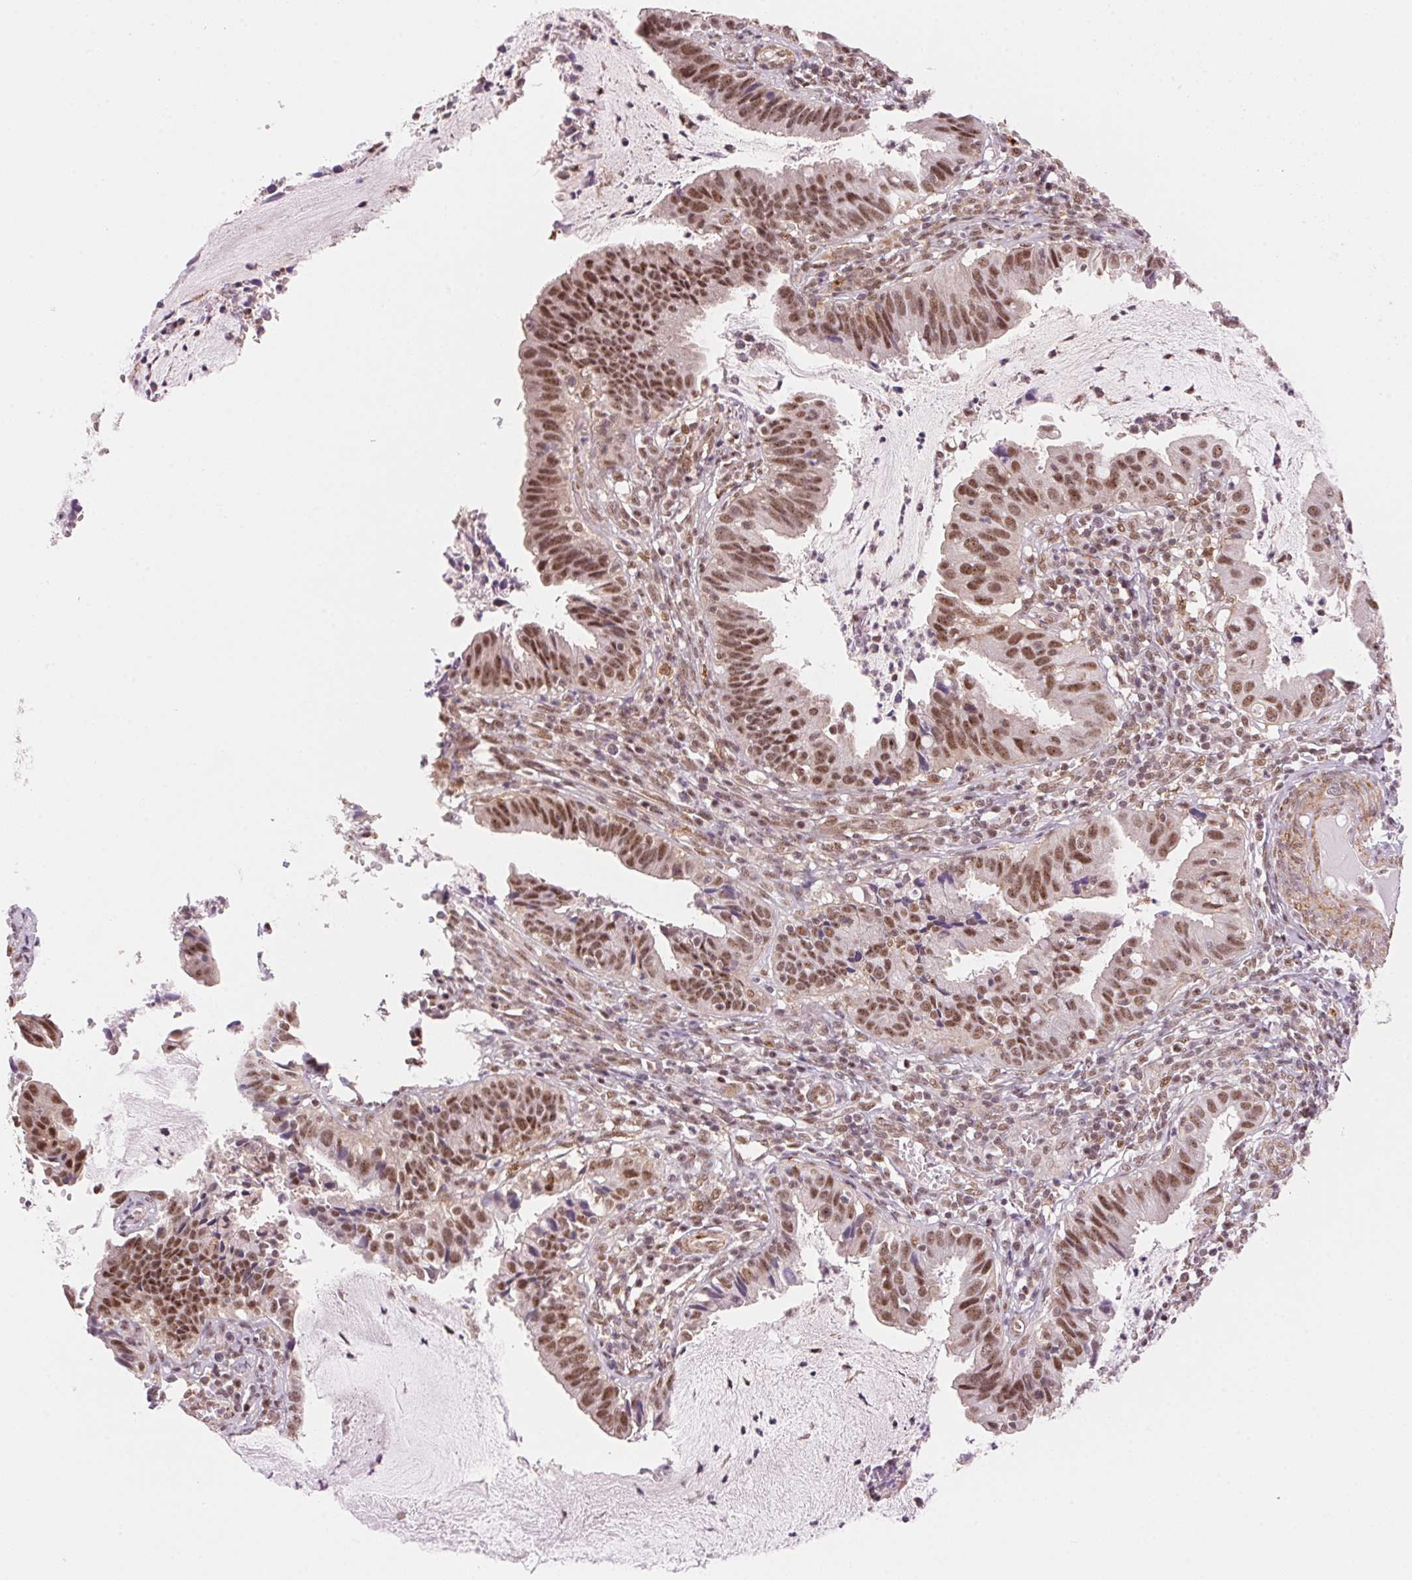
{"staining": {"intensity": "moderate", "quantity": ">75%", "location": "nuclear"}, "tissue": "cervical cancer", "cell_type": "Tumor cells", "image_type": "cancer", "snomed": [{"axis": "morphology", "description": "Adenocarcinoma, NOS"}, {"axis": "topography", "description": "Cervix"}], "caption": "Moderate nuclear expression is seen in about >75% of tumor cells in adenocarcinoma (cervical).", "gene": "HNRNPDL", "patient": {"sex": "female", "age": 34}}